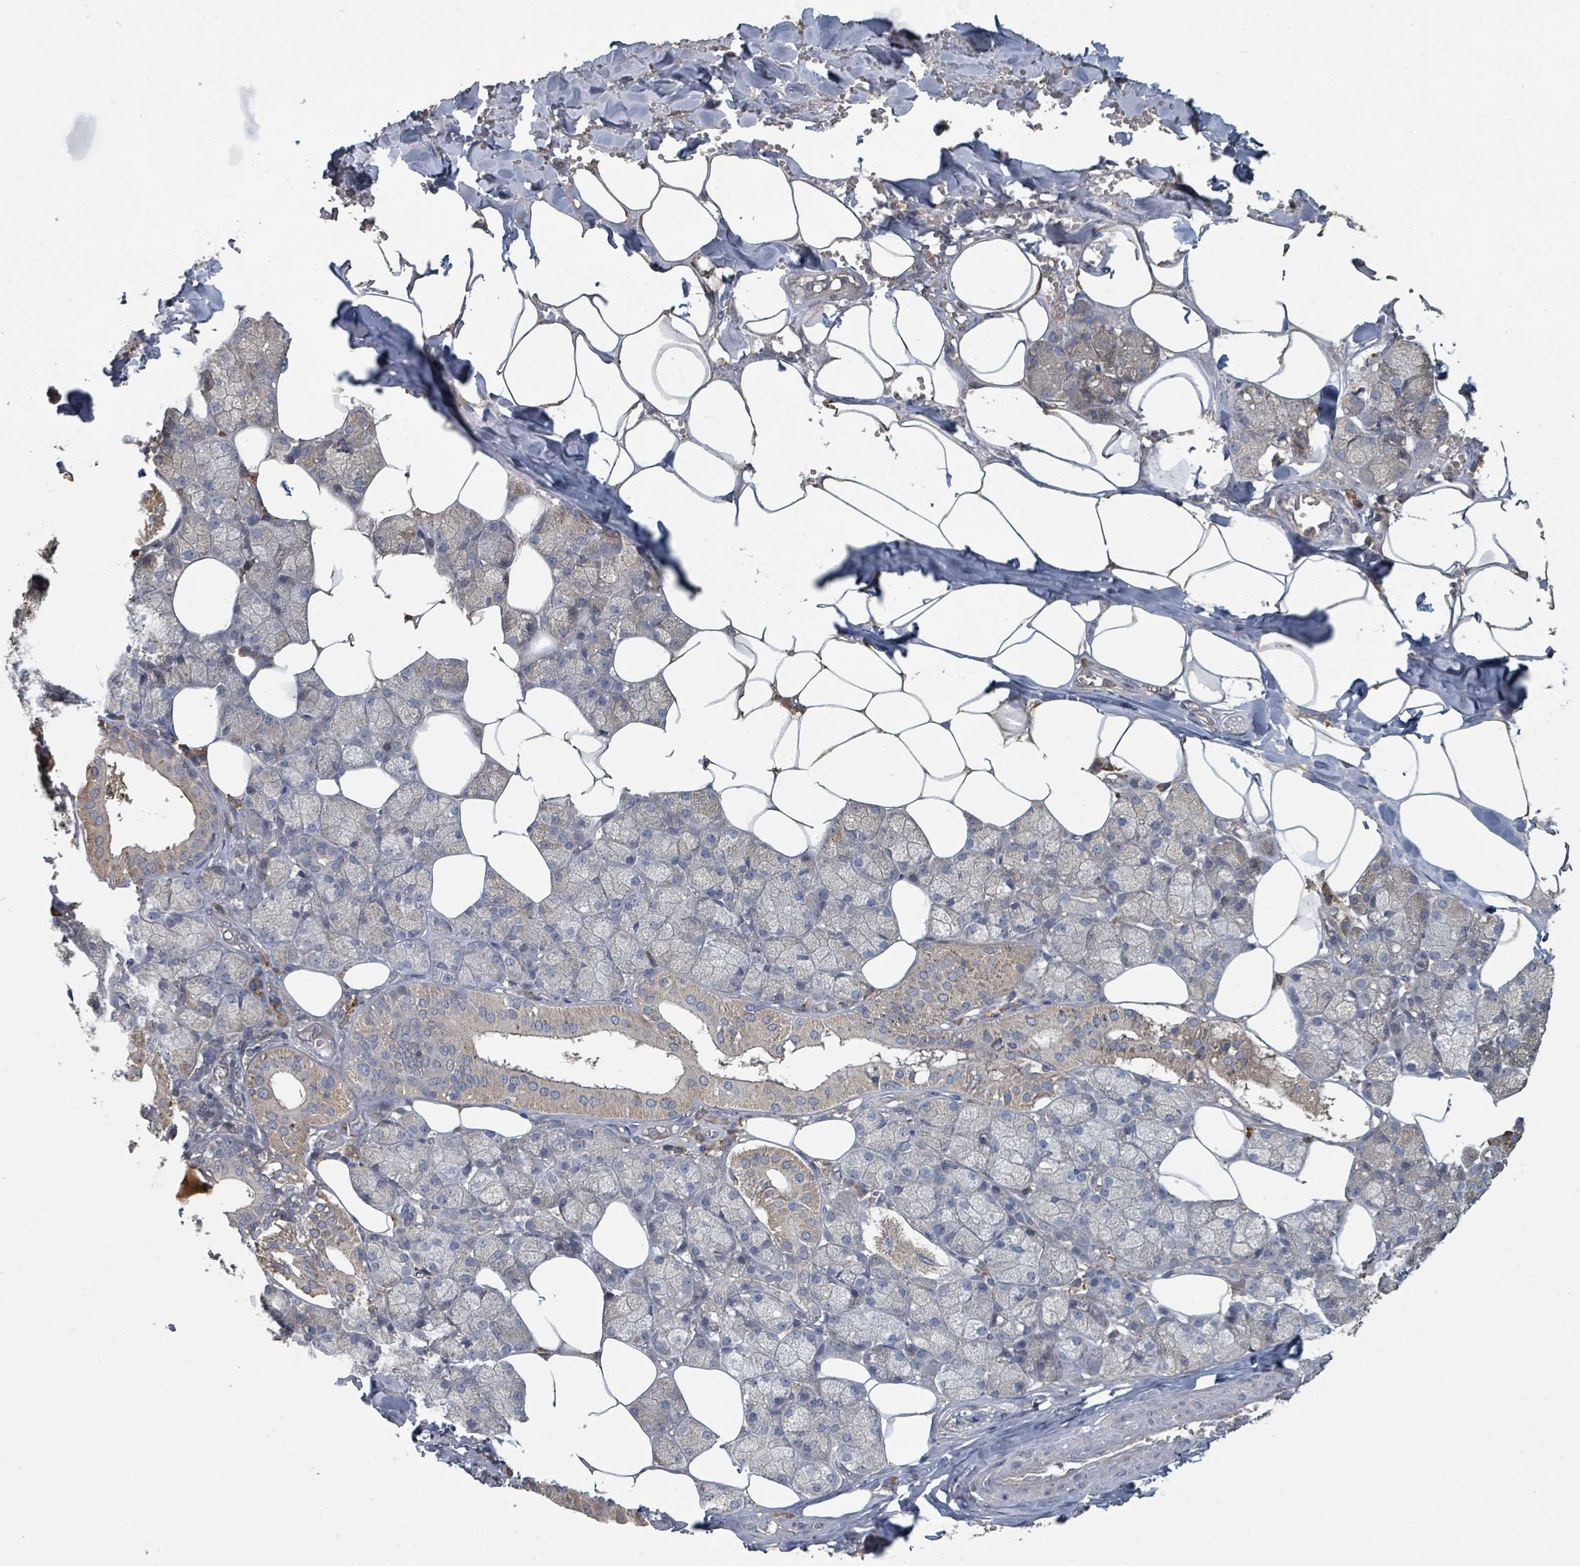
{"staining": {"intensity": "moderate", "quantity": "<25%", "location": "cytoplasmic/membranous"}, "tissue": "salivary gland", "cell_type": "Glandular cells", "image_type": "normal", "snomed": [{"axis": "morphology", "description": "Normal tissue, NOS"}, {"axis": "topography", "description": "Salivary gland"}], "caption": "Immunohistochemical staining of benign human salivary gland displays moderate cytoplasmic/membranous protein expression in about <25% of glandular cells. Using DAB (brown) and hematoxylin (blue) stains, captured at high magnification using brightfield microscopy.", "gene": "WDFY1", "patient": {"sex": "male", "age": 62}}